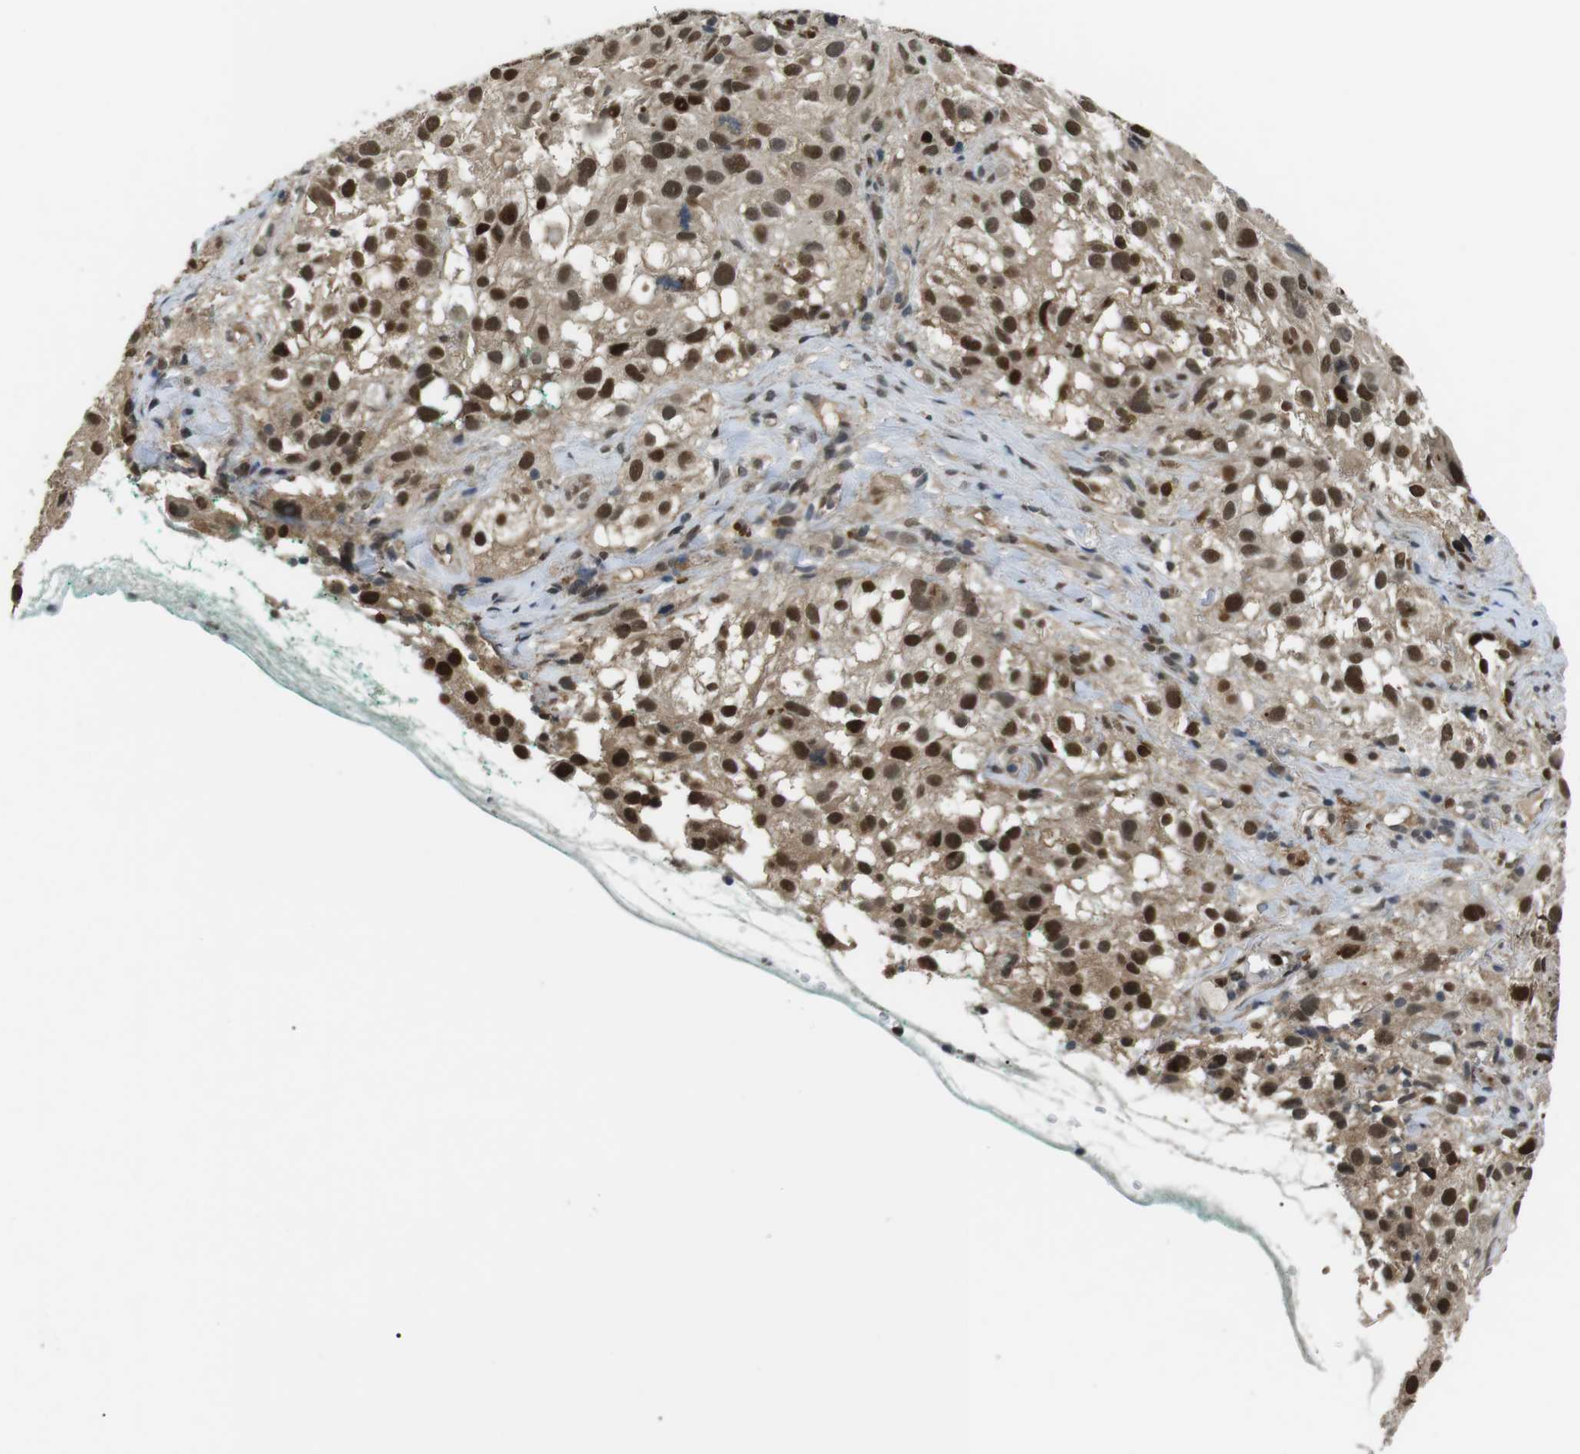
{"staining": {"intensity": "strong", "quantity": ">75%", "location": "nuclear"}, "tissue": "melanoma", "cell_type": "Tumor cells", "image_type": "cancer", "snomed": [{"axis": "morphology", "description": "Necrosis, NOS"}, {"axis": "morphology", "description": "Malignant melanoma, NOS"}, {"axis": "topography", "description": "Skin"}], "caption": "Immunohistochemistry (DAB (3,3'-diaminobenzidine)) staining of human malignant melanoma shows strong nuclear protein expression in about >75% of tumor cells.", "gene": "ORAI3", "patient": {"sex": "female", "age": 87}}